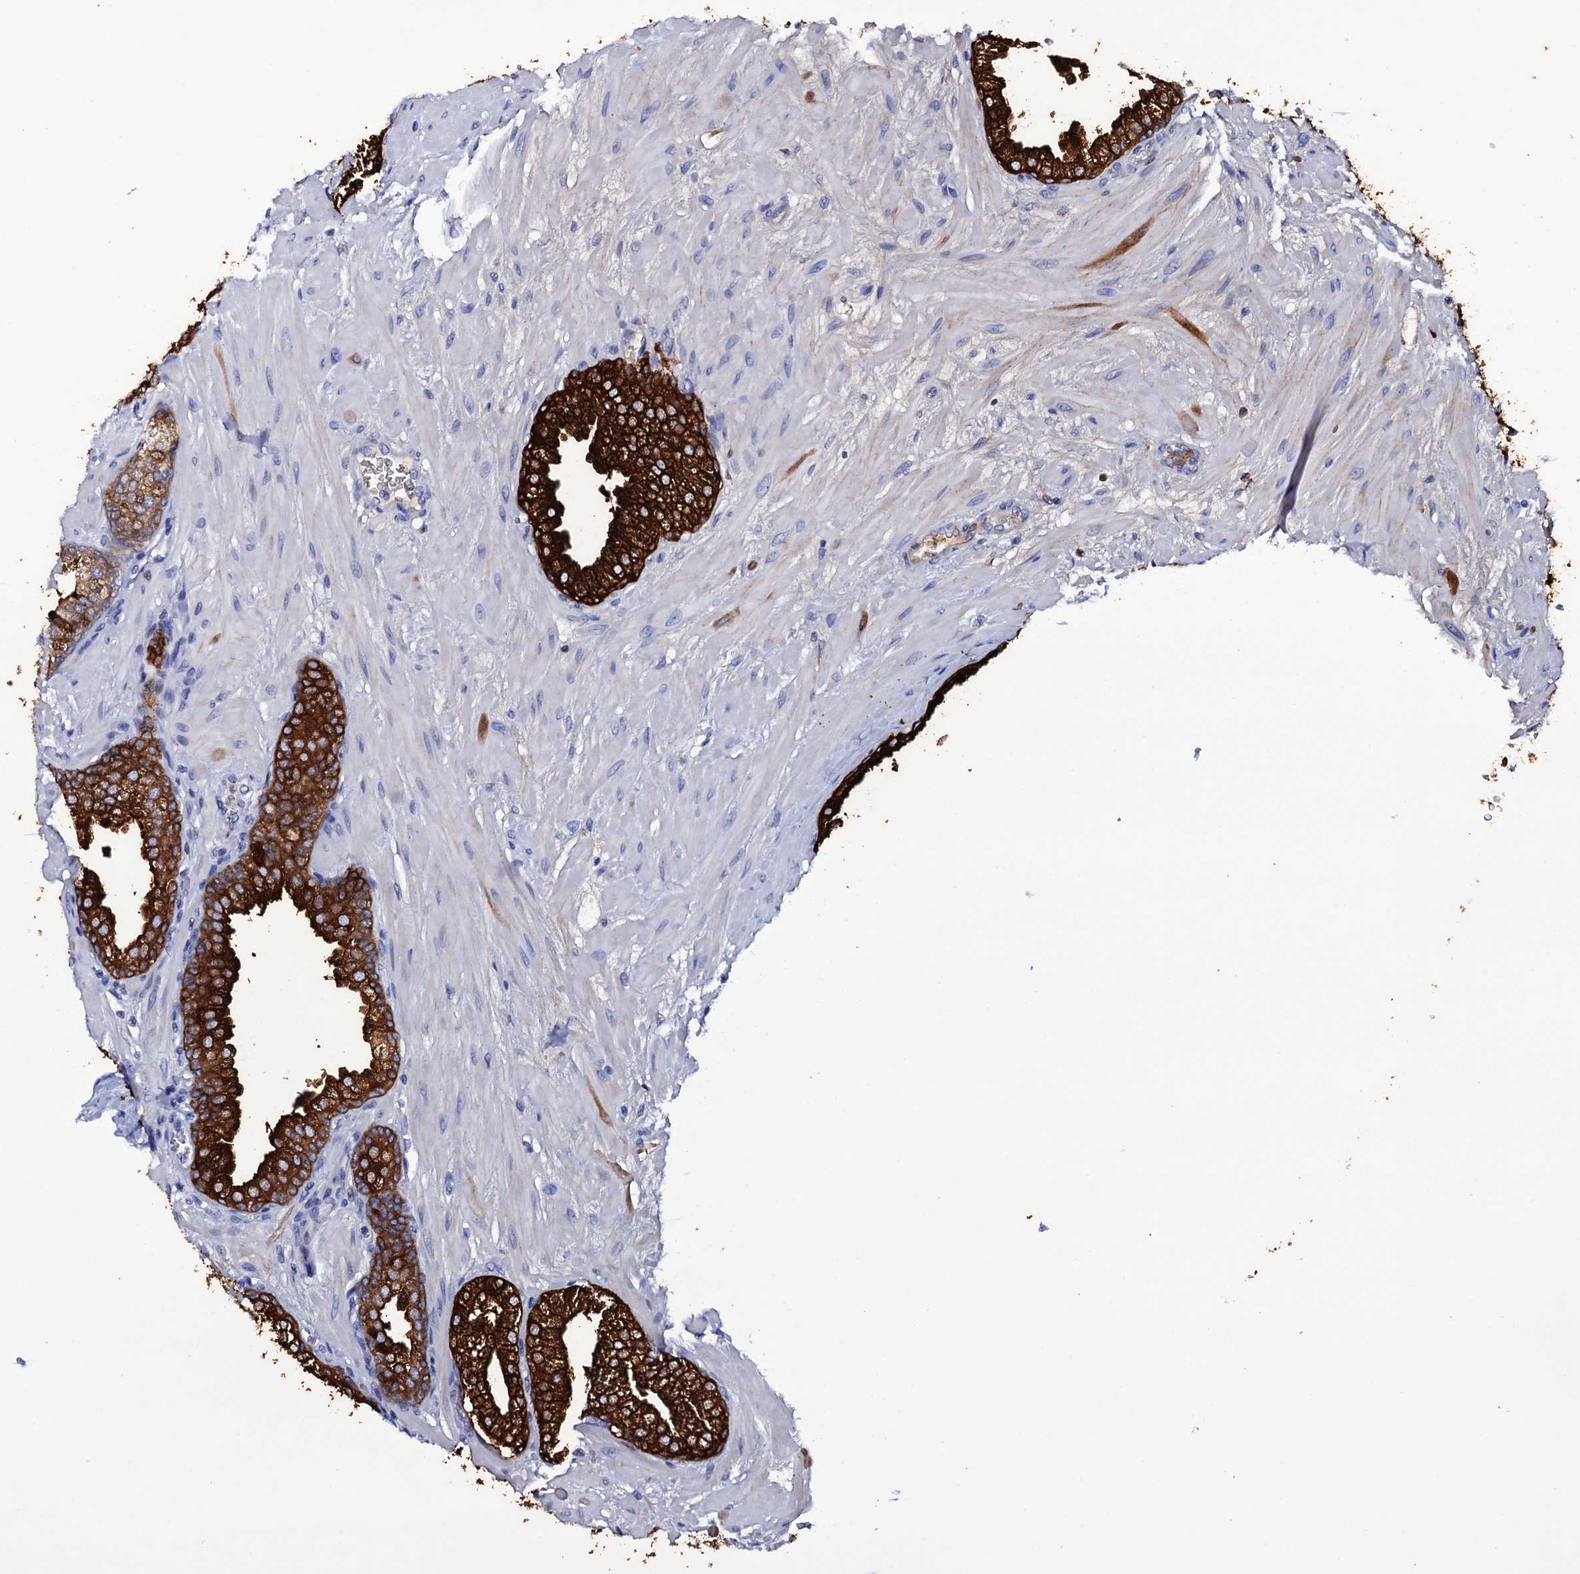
{"staining": {"intensity": "strong", "quantity": ">75%", "location": "cytoplasmic/membranous"}, "tissue": "prostate", "cell_type": "Glandular cells", "image_type": "normal", "snomed": [{"axis": "morphology", "description": "Normal tissue, NOS"}, {"axis": "topography", "description": "Prostate"}], "caption": "Immunohistochemical staining of benign prostate shows >75% levels of strong cytoplasmic/membranous protein positivity in about >75% of glandular cells. The staining is performed using DAB (3,3'-diaminobenzidine) brown chromogen to label protein expression. The nuclei are counter-stained blue using hematoxylin.", "gene": "ITPRID2", "patient": {"sex": "male", "age": 60}}